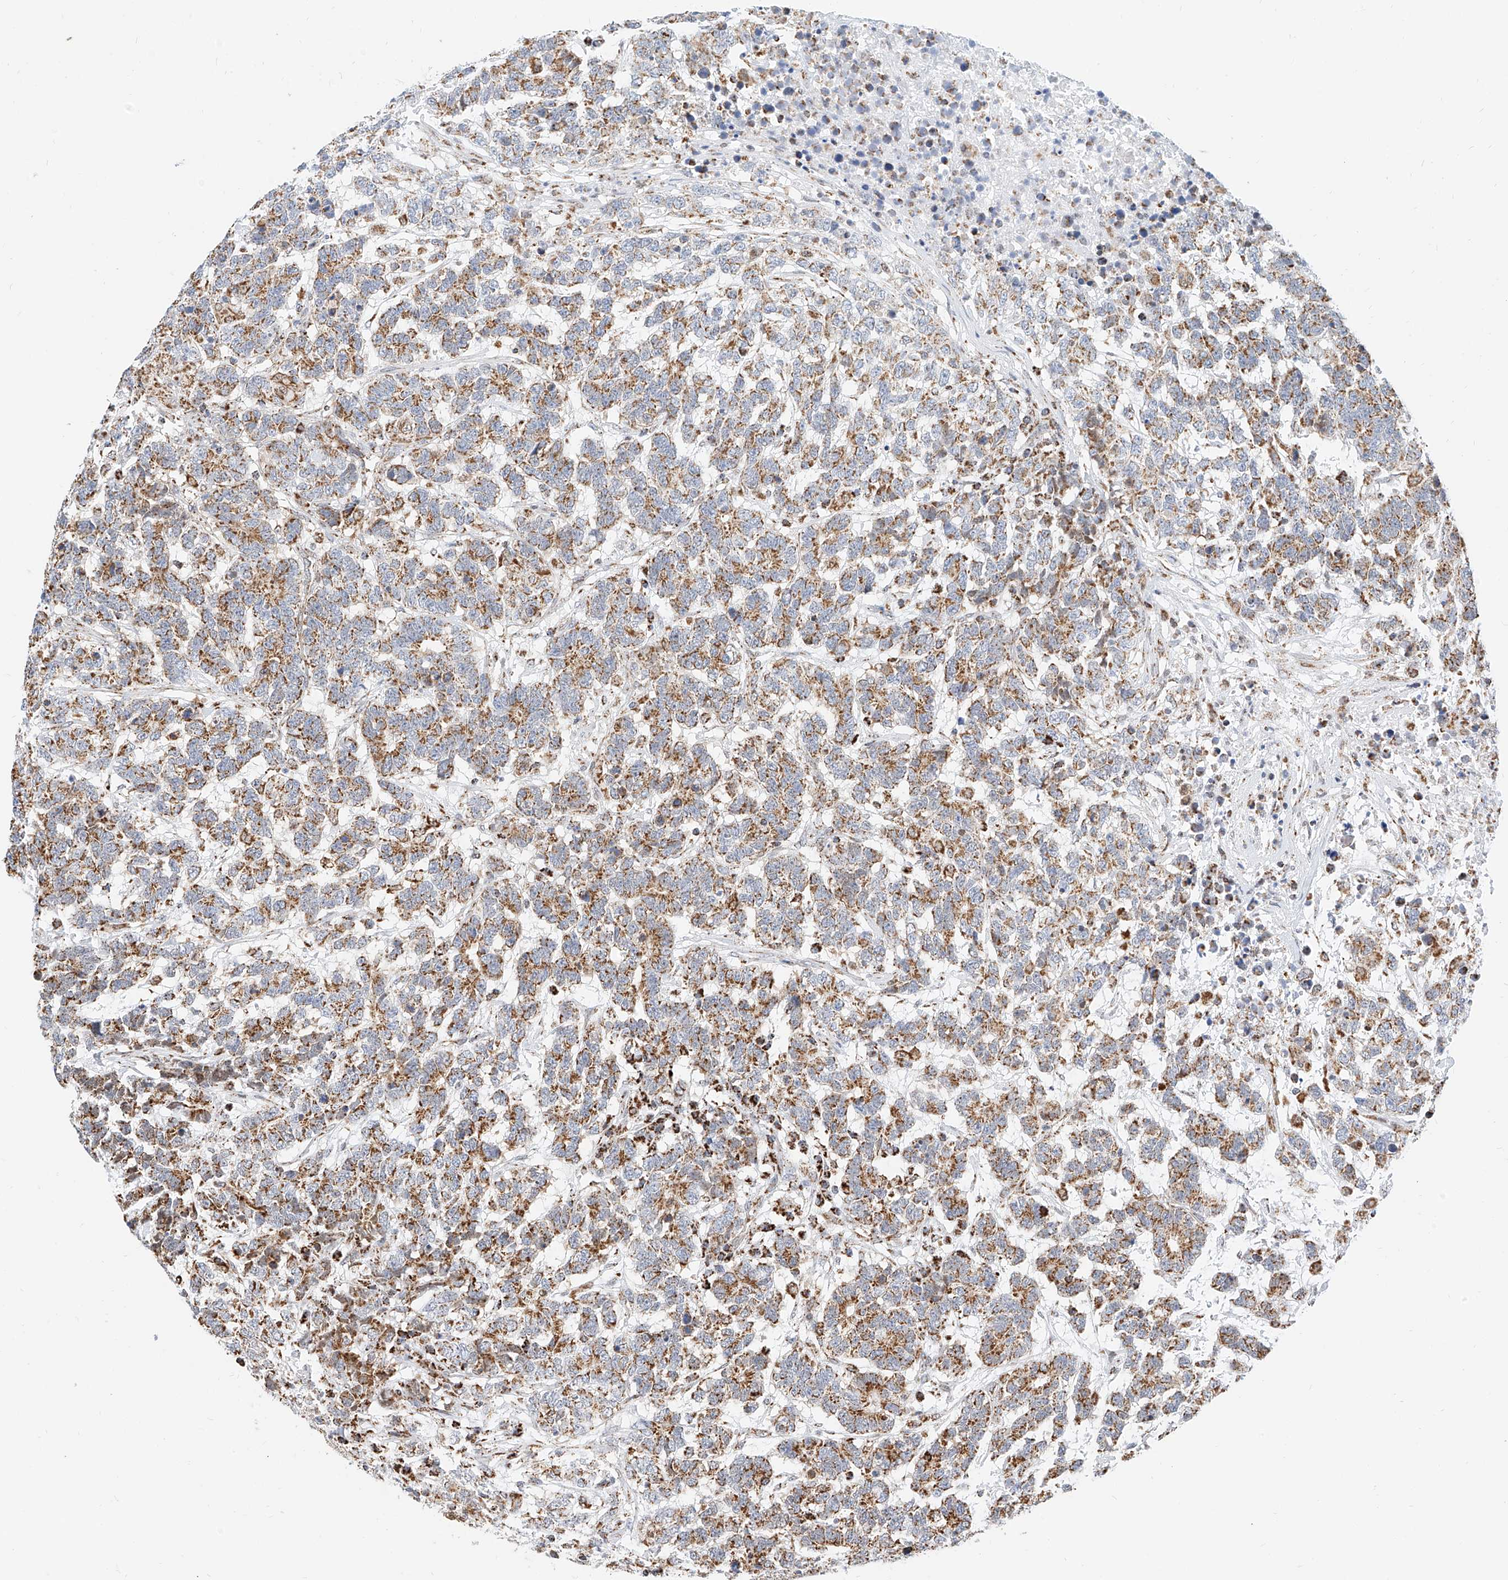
{"staining": {"intensity": "moderate", "quantity": ">75%", "location": "cytoplasmic/membranous"}, "tissue": "testis cancer", "cell_type": "Tumor cells", "image_type": "cancer", "snomed": [{"axis": "morphology", "description": "Carcinoma, Embryonal, NOS"}, {"axis": "topography", "description": "Testis"}], "caption": "Immunohistochemical staining of human testis cancer (embryonal carcinoma) reveals moderate cytoplasmic/membranous protein expression in approximately >75% of tumor cells.", "gene": "NALCN", "patient": {"sex": "male", "age": 26}}